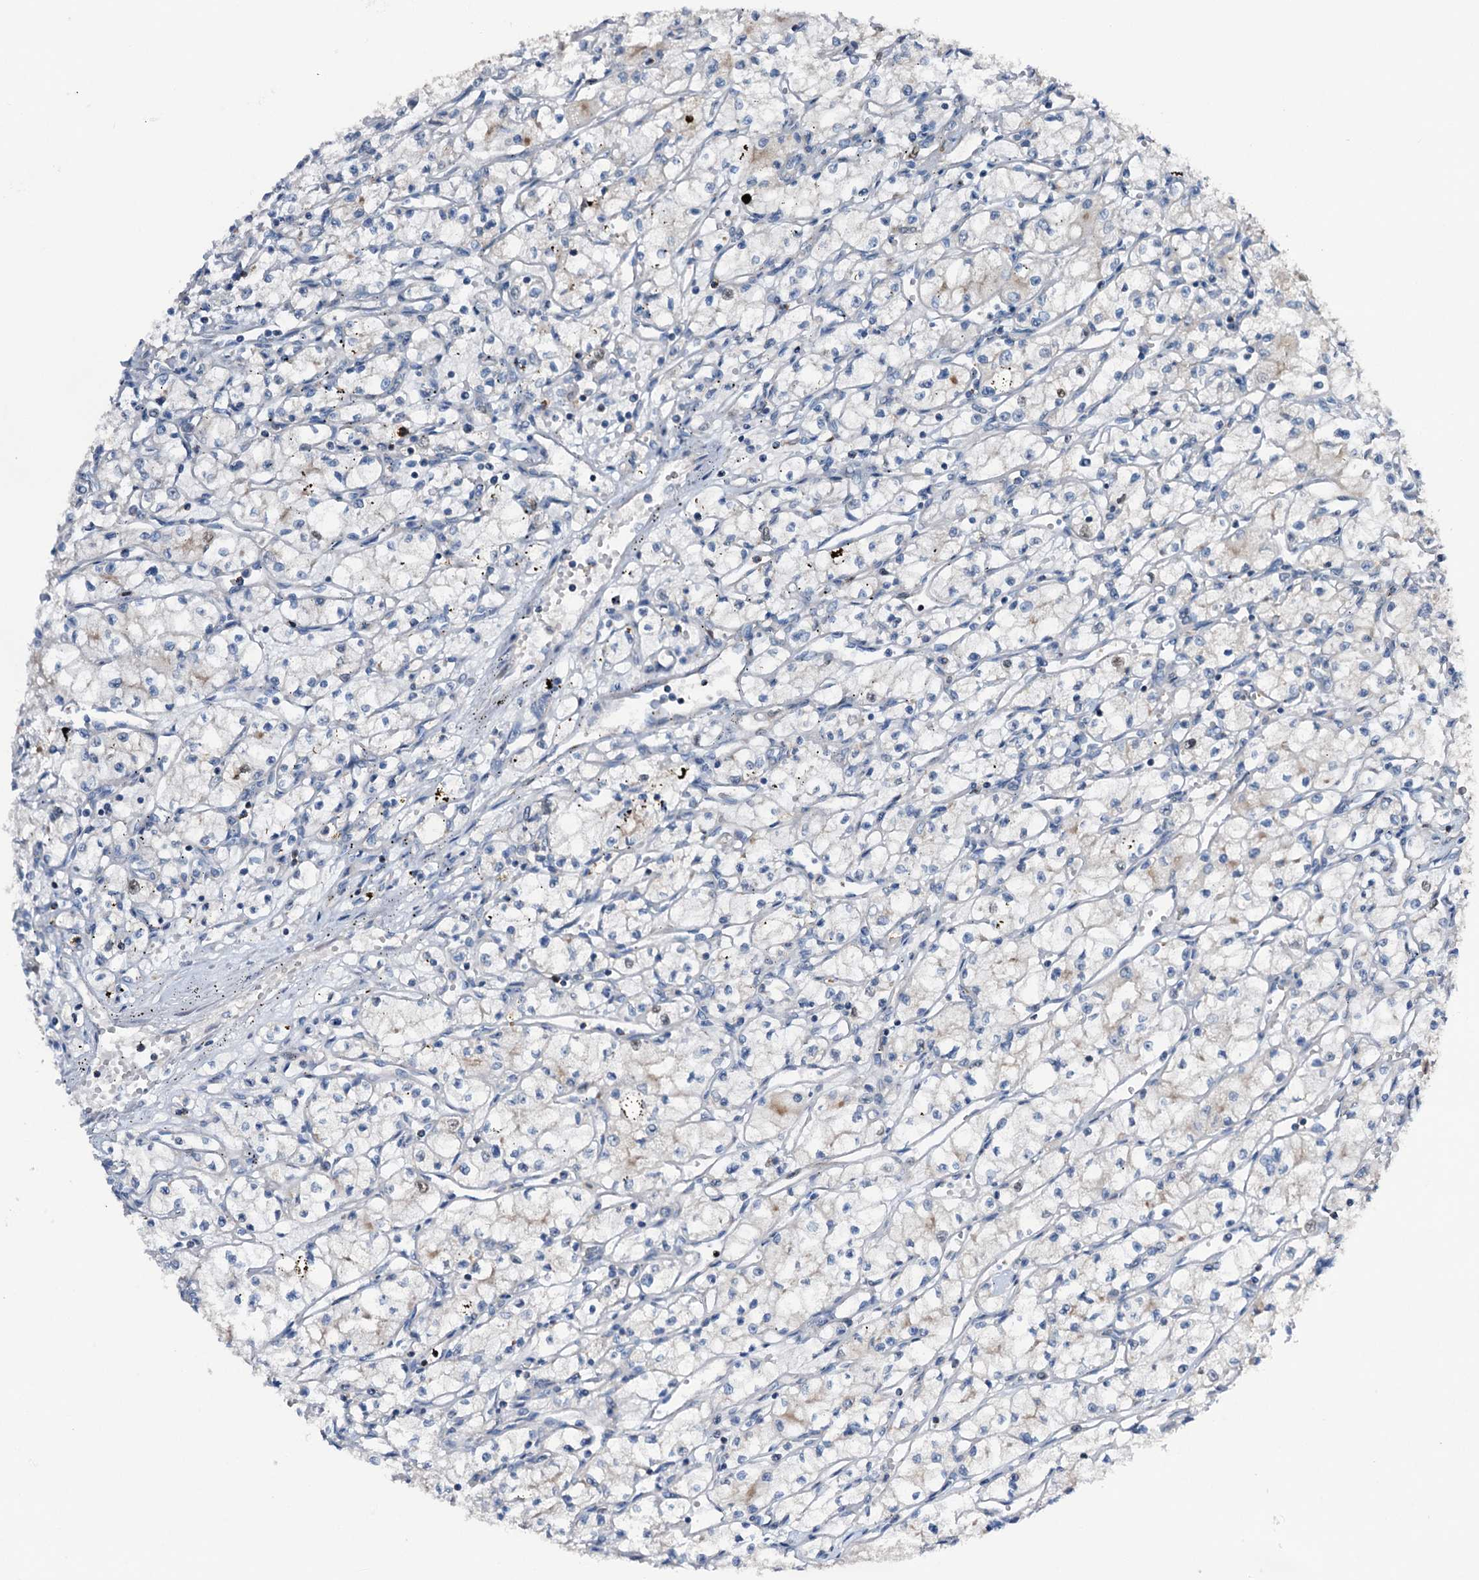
{"staining": {"intensity": "negative", "quantity": "none", "location": "none"}, "tissue": "renal cancer", "cell_type": "Tumor cells", "image_type": "cancer", "snomed": [{"axis": "morphology", "description": "Adenocarcinoma, NOS"}, {"axis": "topography", "description": "Kidney"}], "caption": "Photomicrograph shows no significant protein expression in tumor cells of renal adenocarcinoma.", "gene": "NCAPD2", "patient": {"sex": "male", "age": 59}}